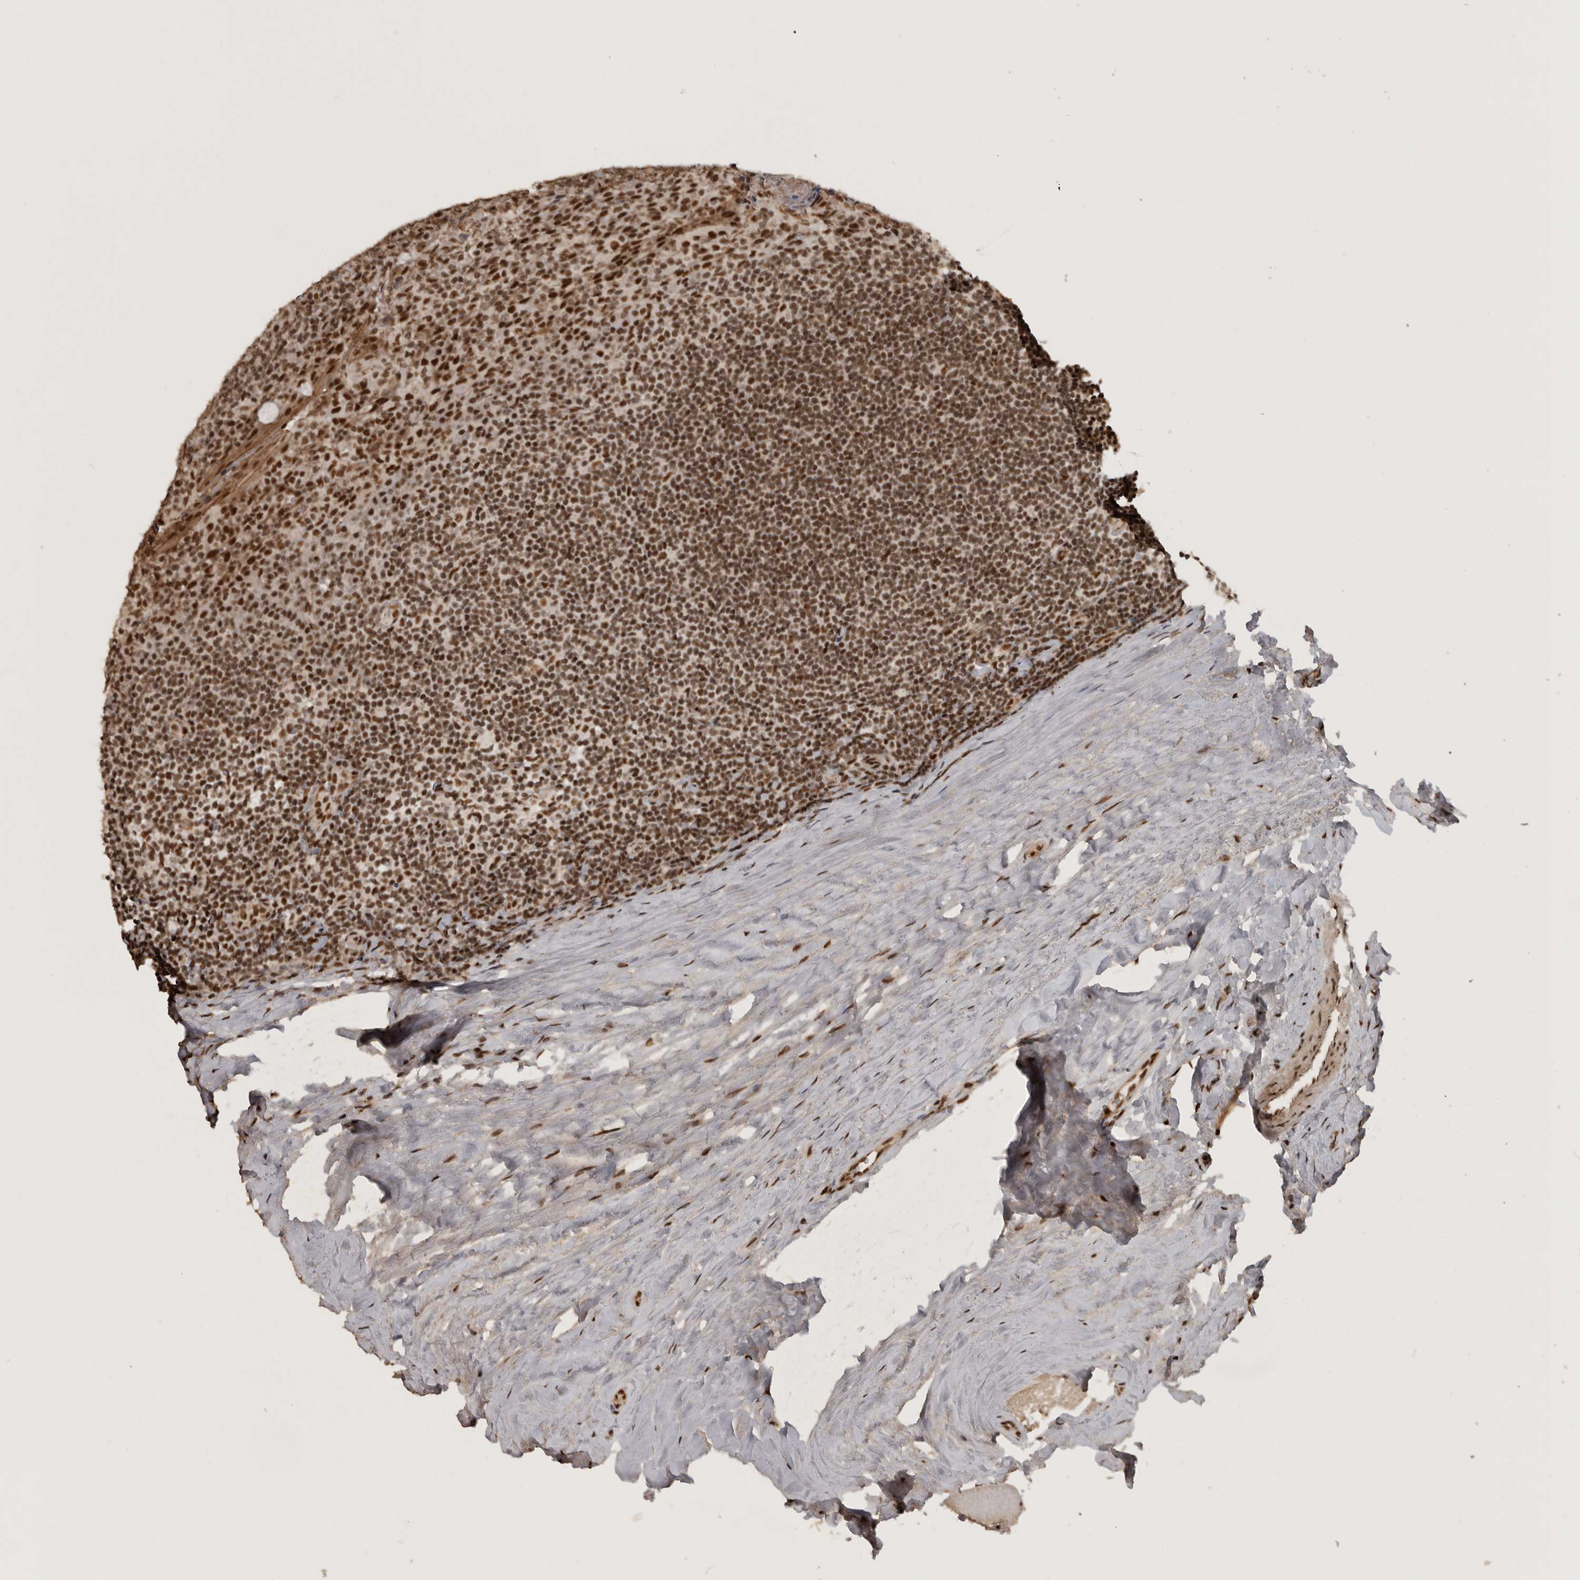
{"staining": {"intensity": "strong", "quantity": ">75%", "location": "nuclear"}, "tissue": "tonsil", "cell_type": "Germinal center cells", "image_type": "normal", "snomed": [{"axis": "morphology", "description": "Normal tissue, NOS"}, {"axis": "topography", "description": "Tonsil"}], "caption": "Protein analysis of unremarkable tonsil exhibits strong nuclear staining in approximately >75% of germinal center cells. The staining was performed using DAB, with brown indicating positive protein expression. Nuclei are stained blue with hematoxylin.", "gene": "CBLL1", "patient": {"sex": "male", "age": 27}}